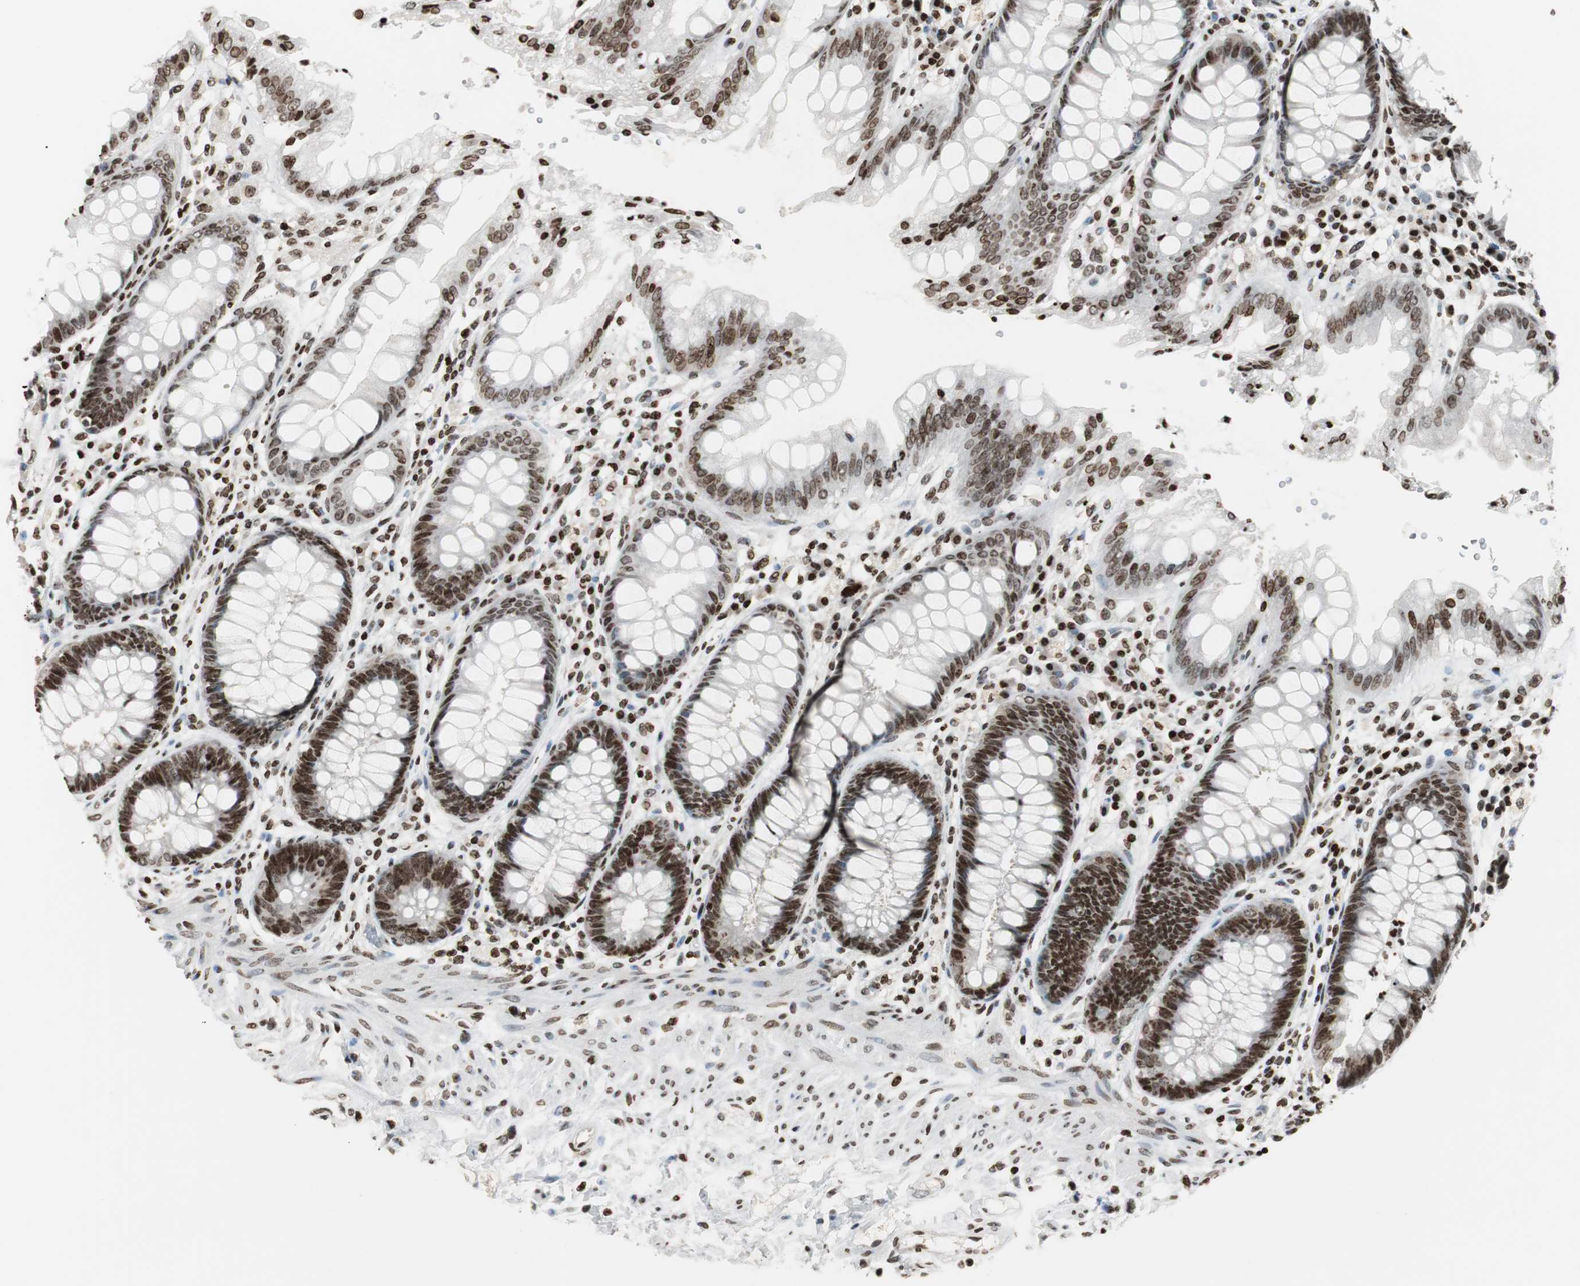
{"staining": {"intensity": "strong", "quantity": ">75%", "location": "nuclear"}, "tissue": "rectum", "cell_type": "Glandular cells", "image_type": "normal", "snomed": [{"axis": "morphology", "description": "Normal tissue, NOS"}, {"axis": "topography", "description": "Rectum"}], "caption": "Brown immunohistochemical staining in unremarkable rectum reveals strong nuclear staining in about >75% of glandular cells. The staining was performed using DAB to visualize the protein expression in brown, while the nuclei were stained in blue with hematoxylin (Magnification: 20x).", "gene": "PAXIP1", "patient": {"sex": "female", "age": 46}}